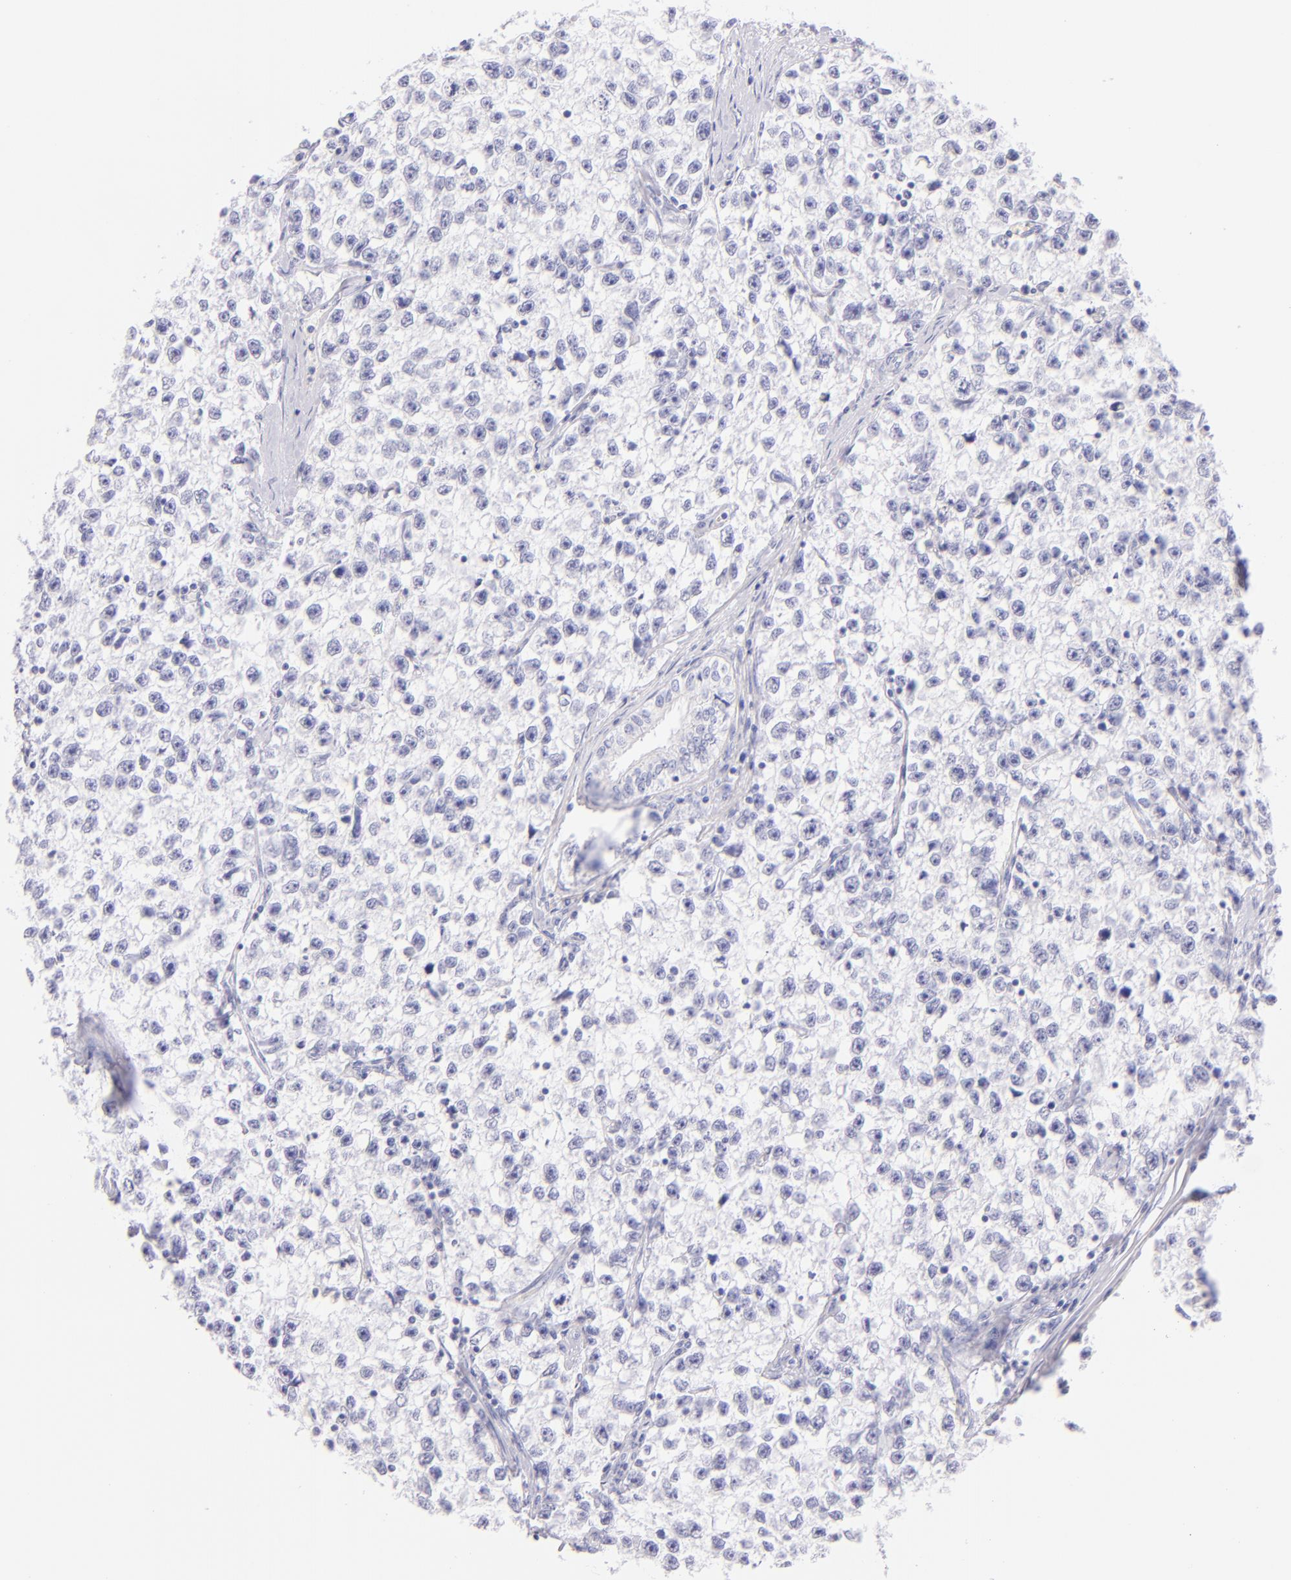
{"staining": {"intensity": "negative", "quantity": "none", "location": "none"}, "tissue": "testis cancer", "cell_type": "Tumor cells", "image_type": "cancer", "snomed": [{"axis": "morphology", "description": "Seminoma, NOS"}, {"axis": "morphology", "description": "Carcinoma, Embryonal, NOS"}, {"axis": "topography", "description": "Testis"}], "caption": "High magnification brightfield microscopy of testis seminoma stained with DAB (3,3'-diaminobenzidine) (brown) and counterstained with hematoxylin (blue): tumor cells show no significant staining. (Brightfield microscopy of DAB (3,3'-diaminobenzidine) IHC at high magnification).", "gene": "SDC1", "patient": {"sex": "male", "age": 30}}